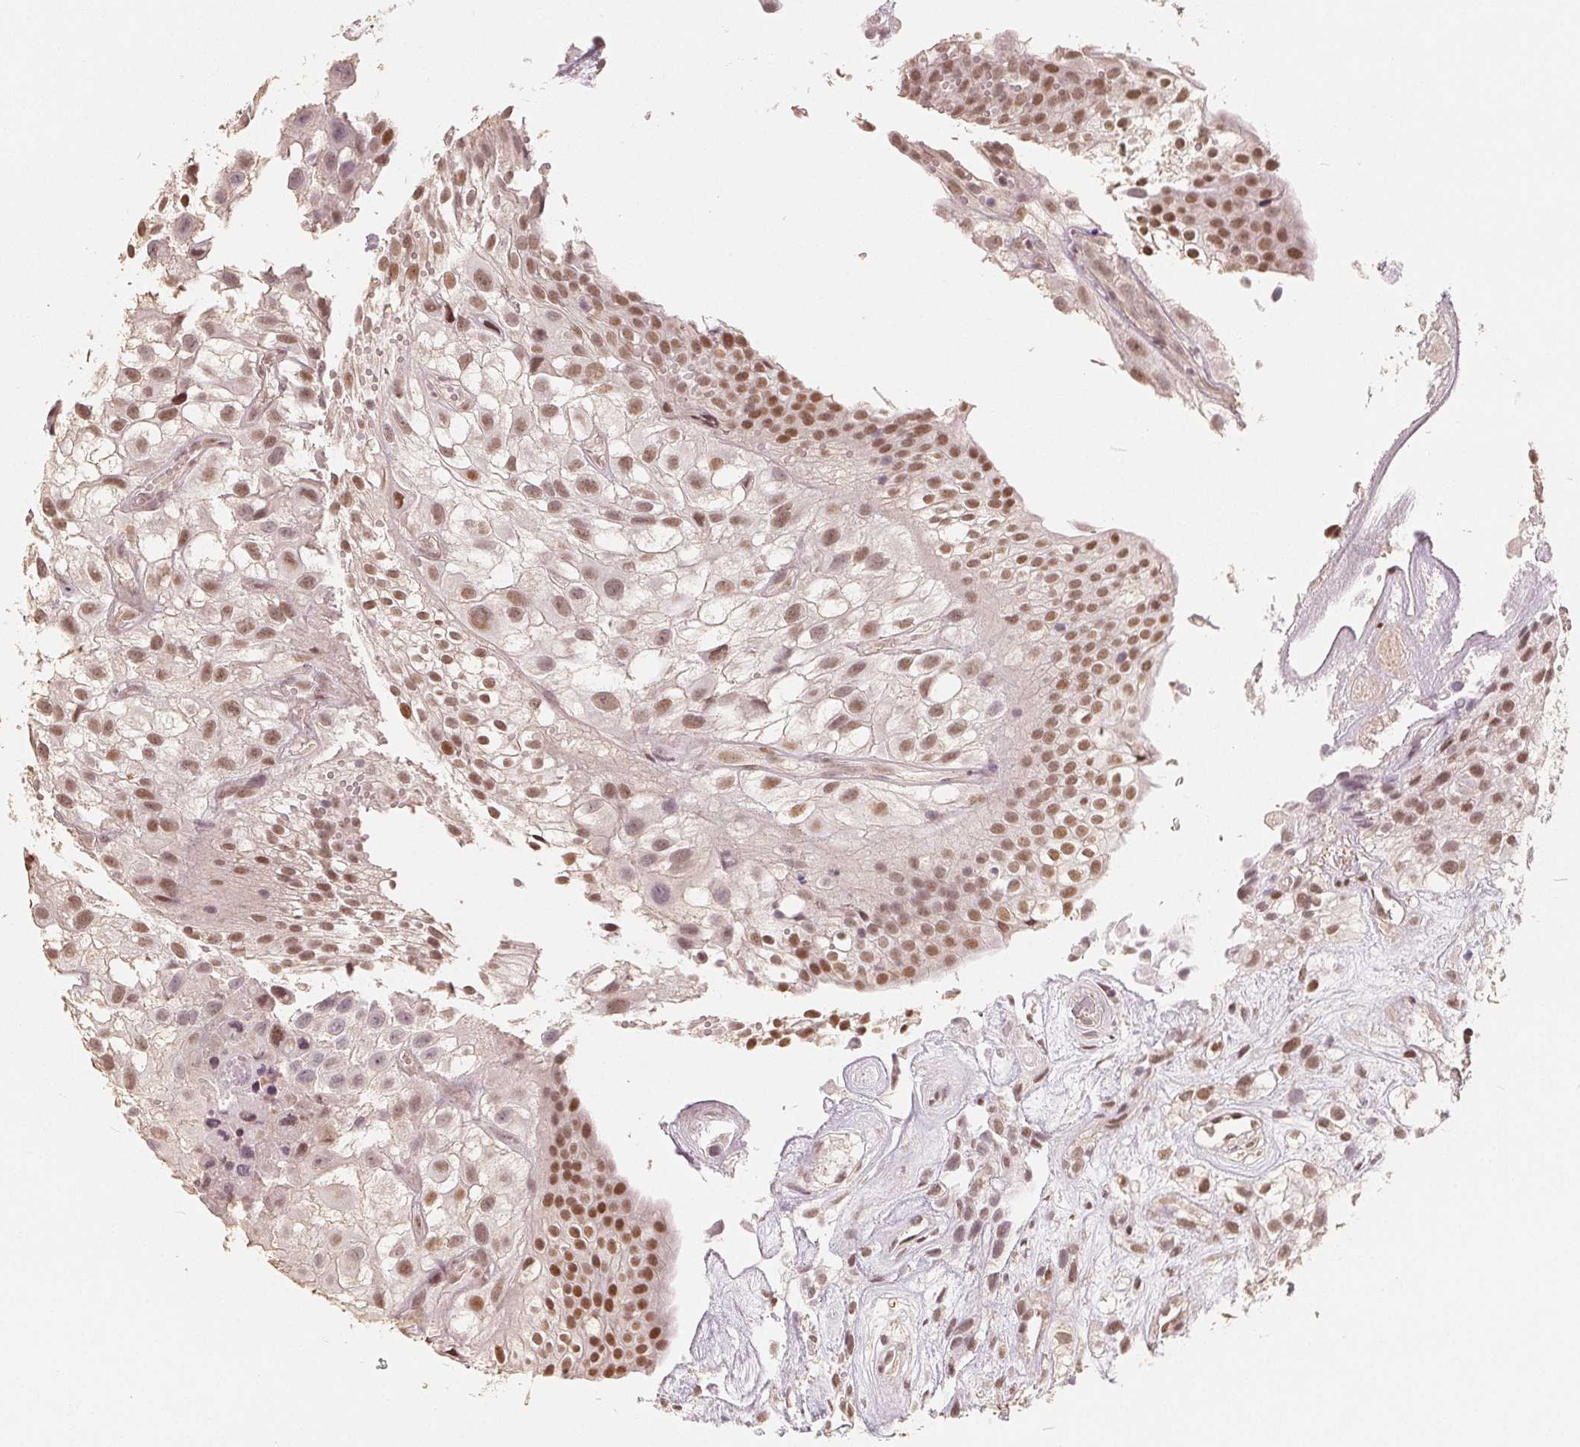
{"staining": {"intensity": "weak", "quantity": ">75%", "location": "nuclear"}, "tissue": "urothelial cancer", "cell_type": "Tumor cells", "image_type": "cancer", "snomed": [{"axis": "morphology", "description": "Urothelial carcinoma, High grade"}, {"axis": "topography", "description": "Urinary bladder"}], "caption": "Immunohistochemistry (DAB (3,3'-diaminobenzidine)) staining of human urothelial cancer demonstrates weak nuclear protein positivity in approximately >75% of tumor cells. (Brightfield microscopy of DAB IHC at high magnification).", "gene": "CCDC138", "patient": {"sex": "male", "age": 56}}